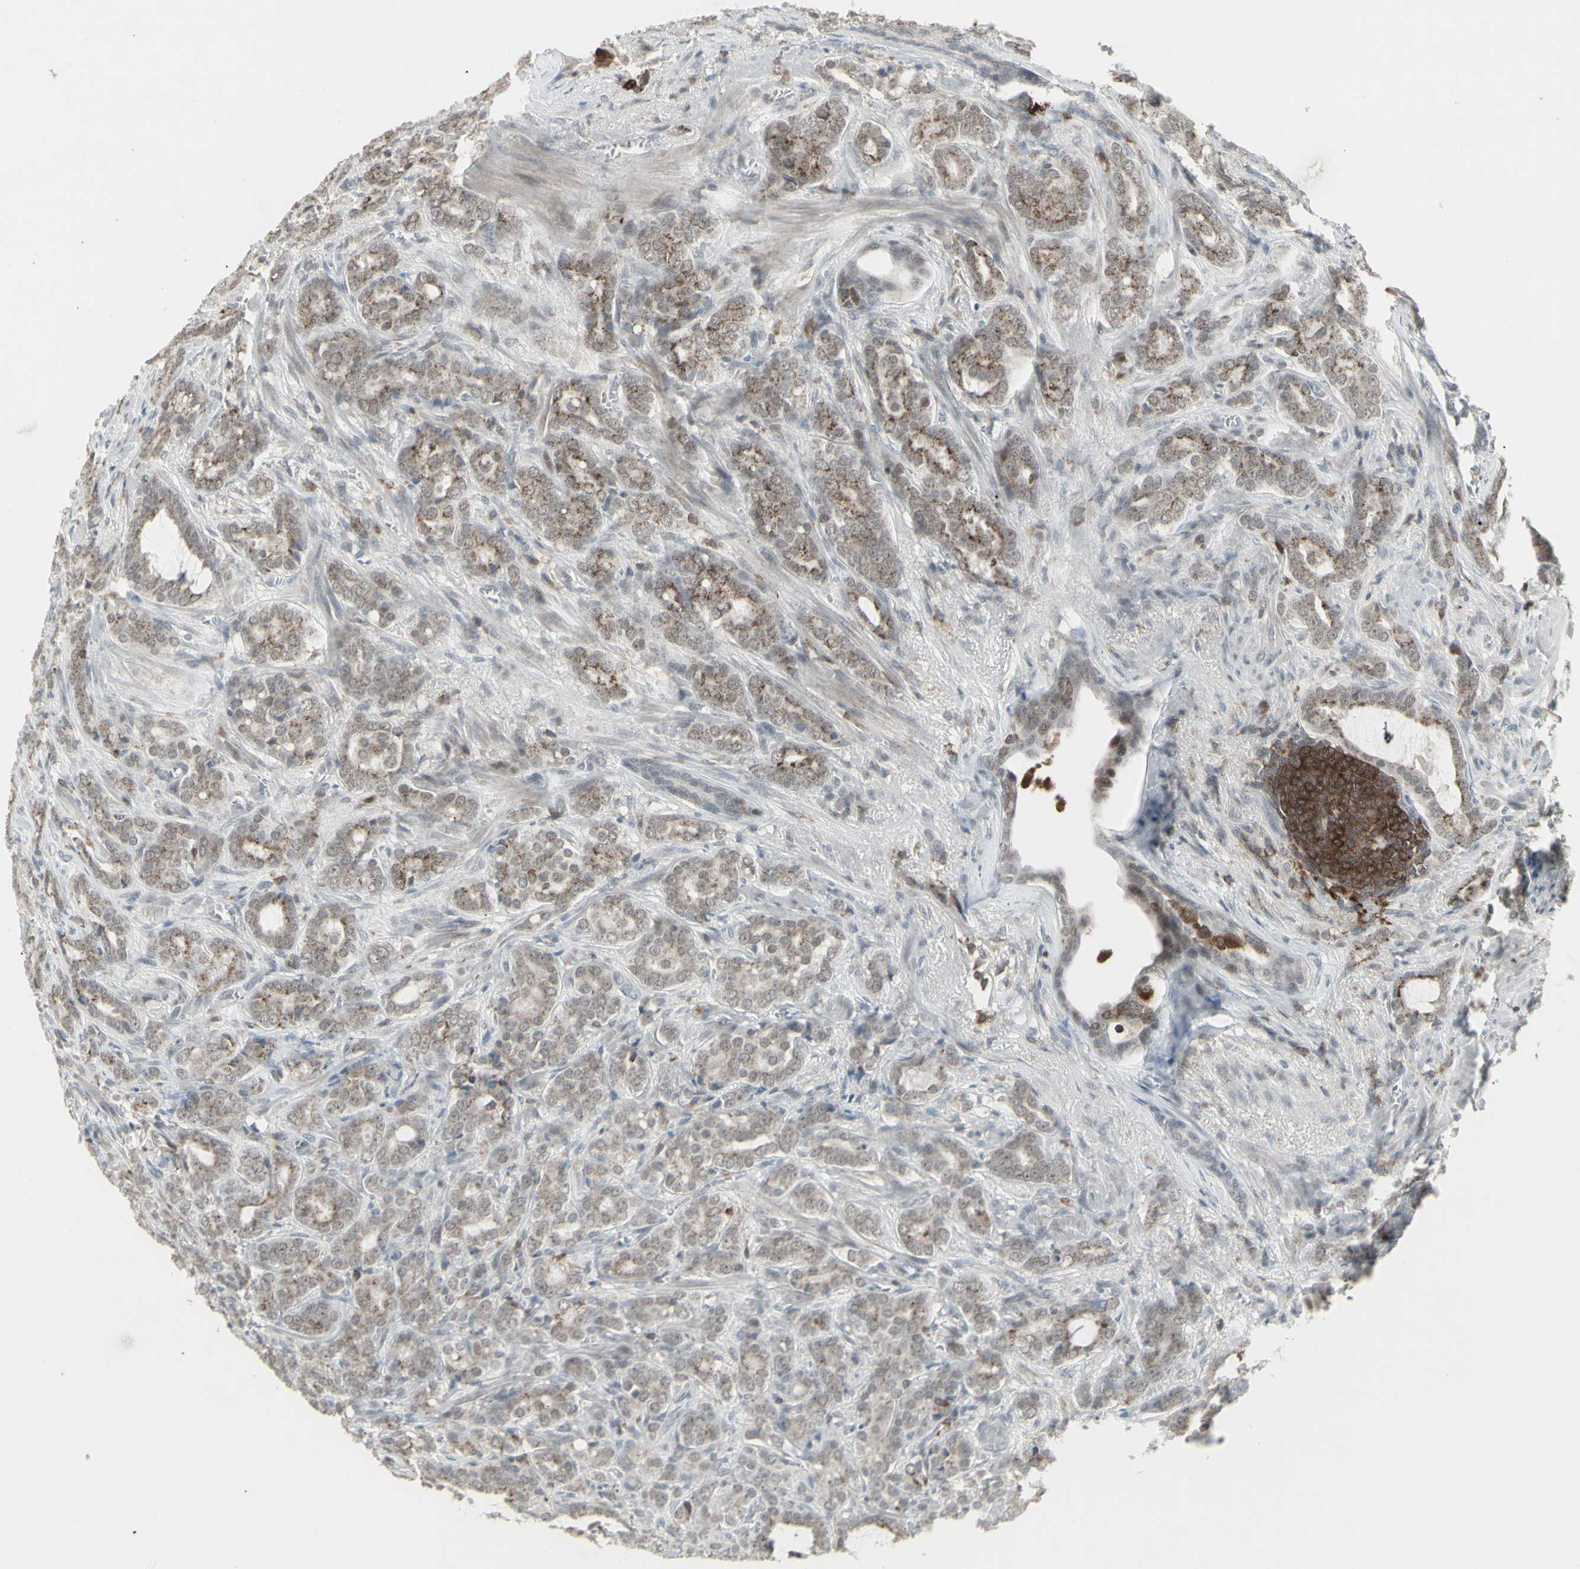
{"staining": {"intensity": "moderate", "quantity": "25%-75%", "location": "cytoplasmic/membranous"}, "tissue": "prostate cancer", "cell_type": "Tumor cells", "image_type": "cancer", "snomed": [{"axis": "morphology", "description": "Adenocarcinoma, High grade"}, {"axis": "topography", "description": "Prostate"}], "caption": "The image exhibits a brown stain indicating the presence of a protein in the cytoplasmic/membranous of tumor cells in prostate high-grade adenocarcinoma.", "gene": "SAMSN1", "patient": {"sex": "male", "age": 64}}